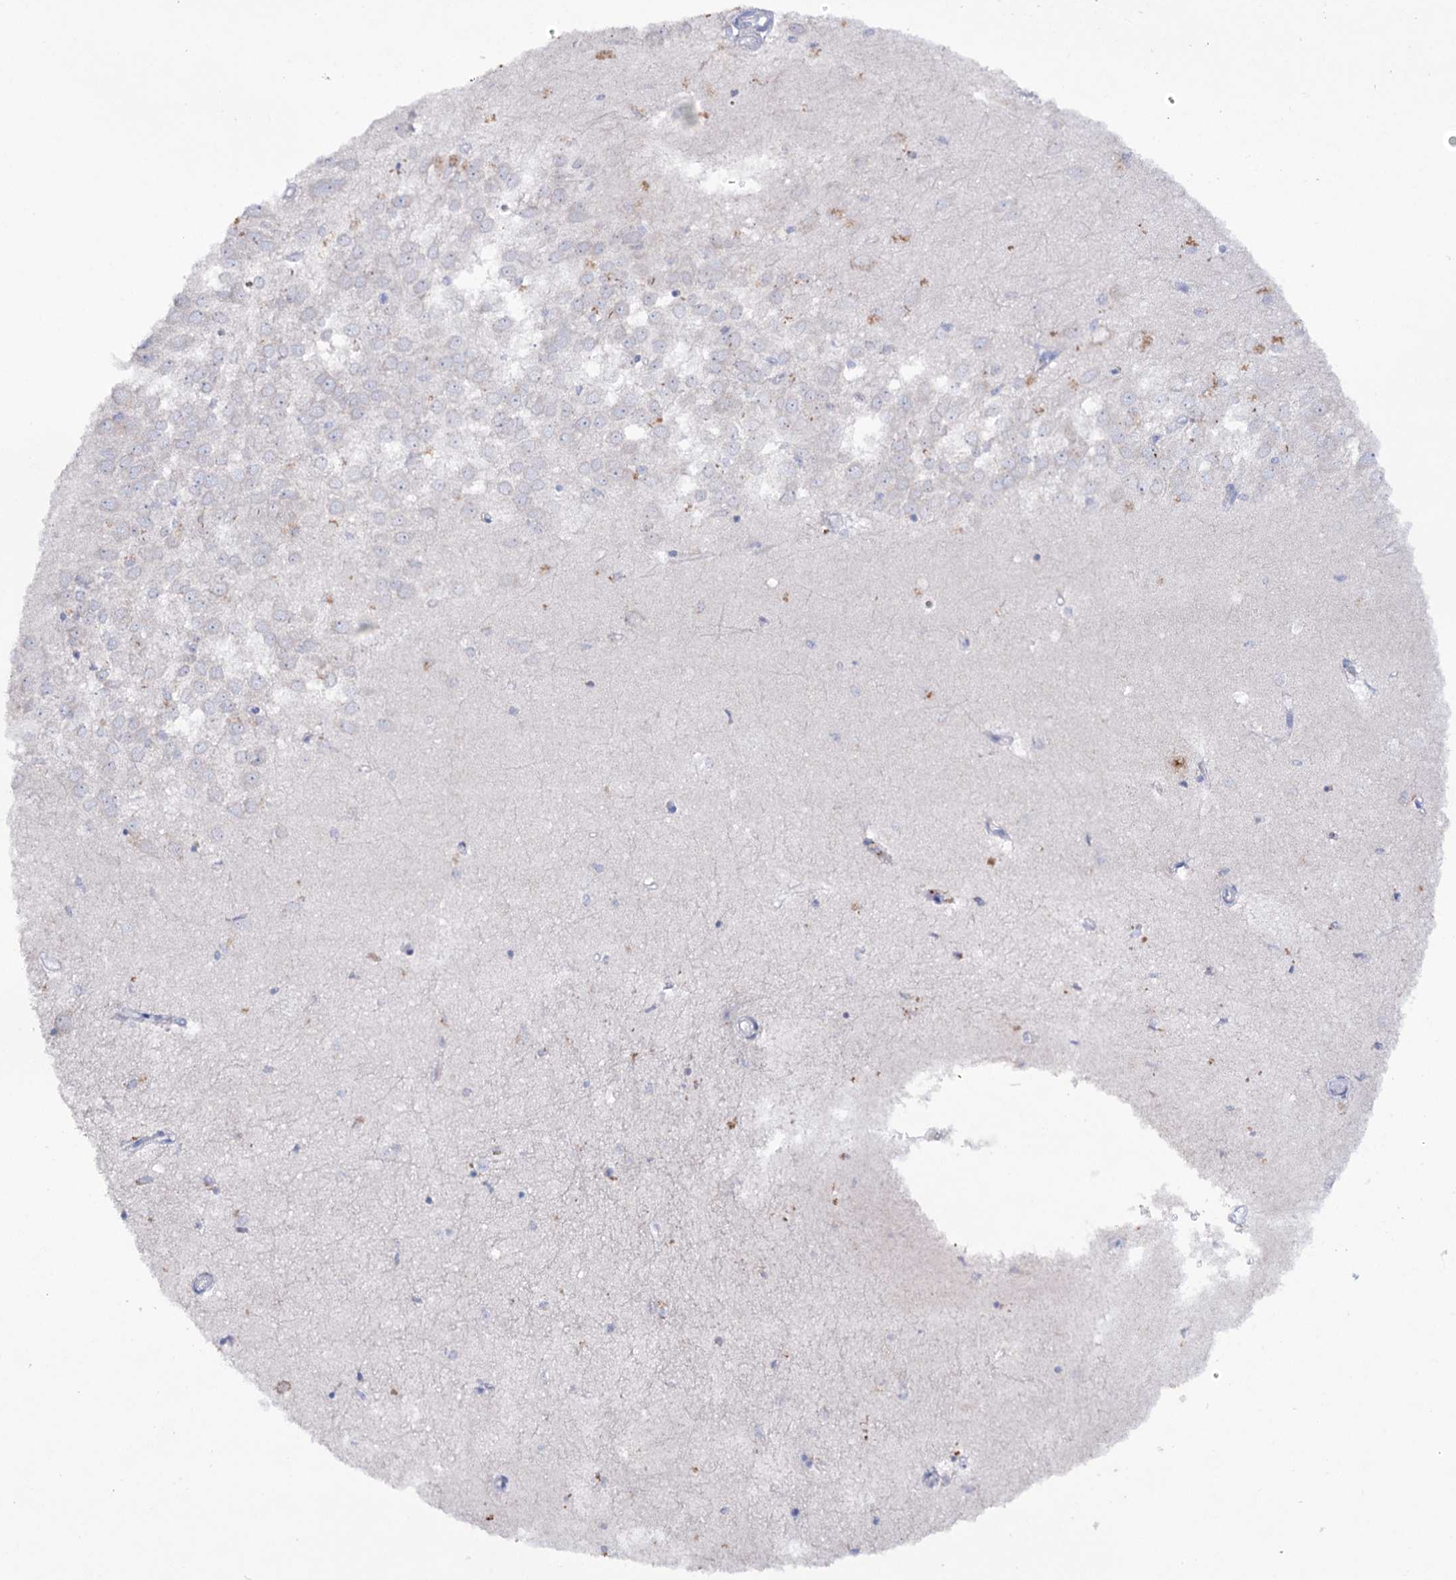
{"staining": {"intensity": "negative", "quantity": "none", "location": "none"}, "tissue": "hippocampus", "cell_type": "Glial cells", "image_type": "normal", "snomed": [{"axis": "morphology", "description": "Normal tissue, NOS"}, {"axis": "topography", "description": "Hippocampus"}], "caption": "Glial cells are negative for protein expression in normal human hippocampus.", "gene": "NAGLU", "patient": {"sex": "female", "age": 64}}